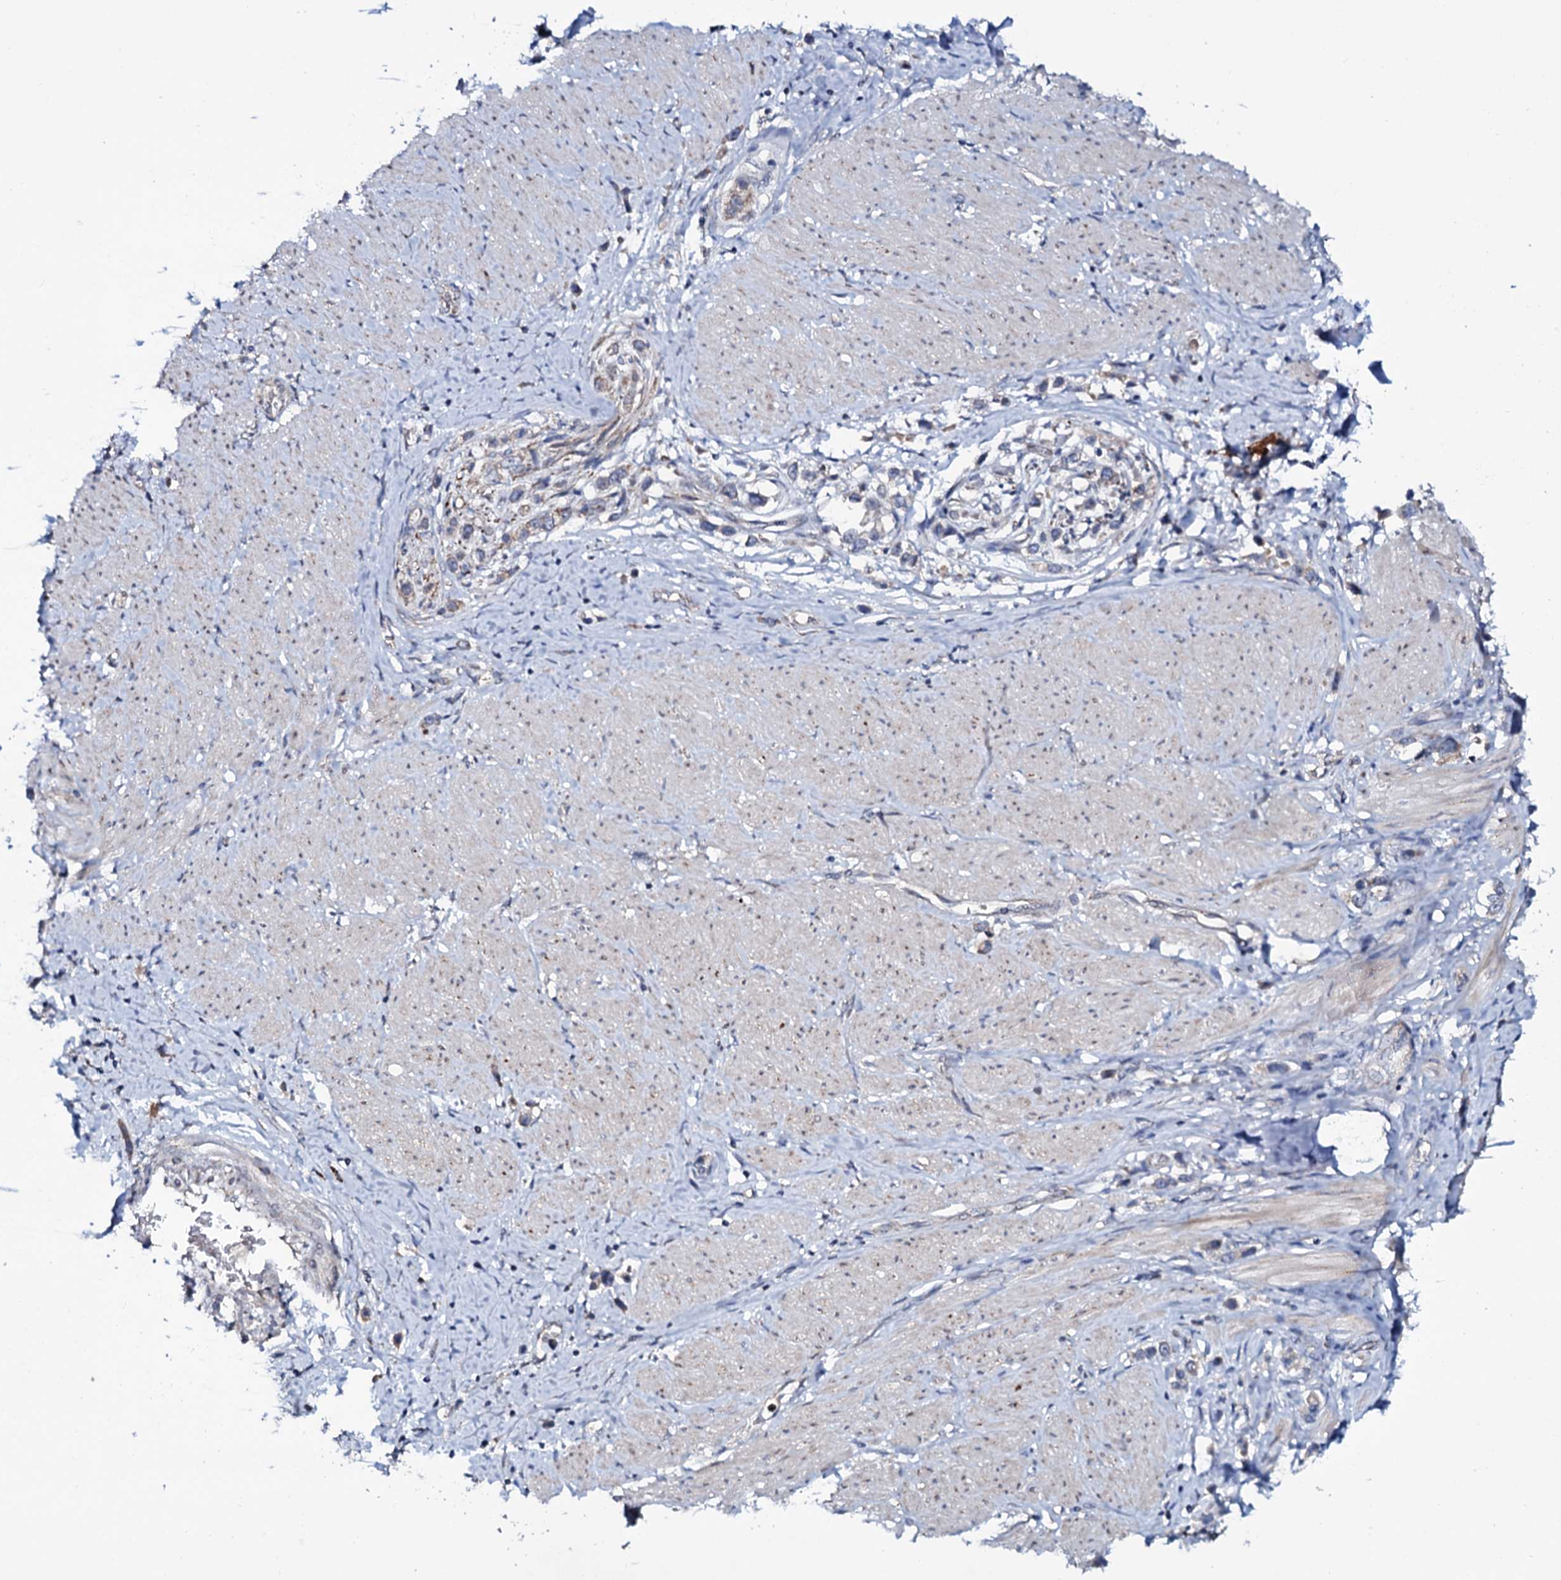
{"staining": {"intensity": "weak", "quantity": "25%-75%", "location": "cytoplasmic/membranous"}, "tissue": "stomach cancer", "cell_type": "Tumor cells", "image_type": "cancer", "snomed": [{"axis": "morphology", "description": "Adenocarcinoma, NOS"}, {"axis": "topography", "description": "Stomach"}], "caption": "The histopathology image displays staining of adenocarcinoma (stomach), revealing weak cytoplasmic/membranous protein staining (brown color) within tumor cells. The staining is performed using DAB brown chromogen to label protein expression. The nuclei are counter-stained blue using hematoxylin.", "gene": "PPP1R3D", "patient": {"sex": "female", "age": 65}}